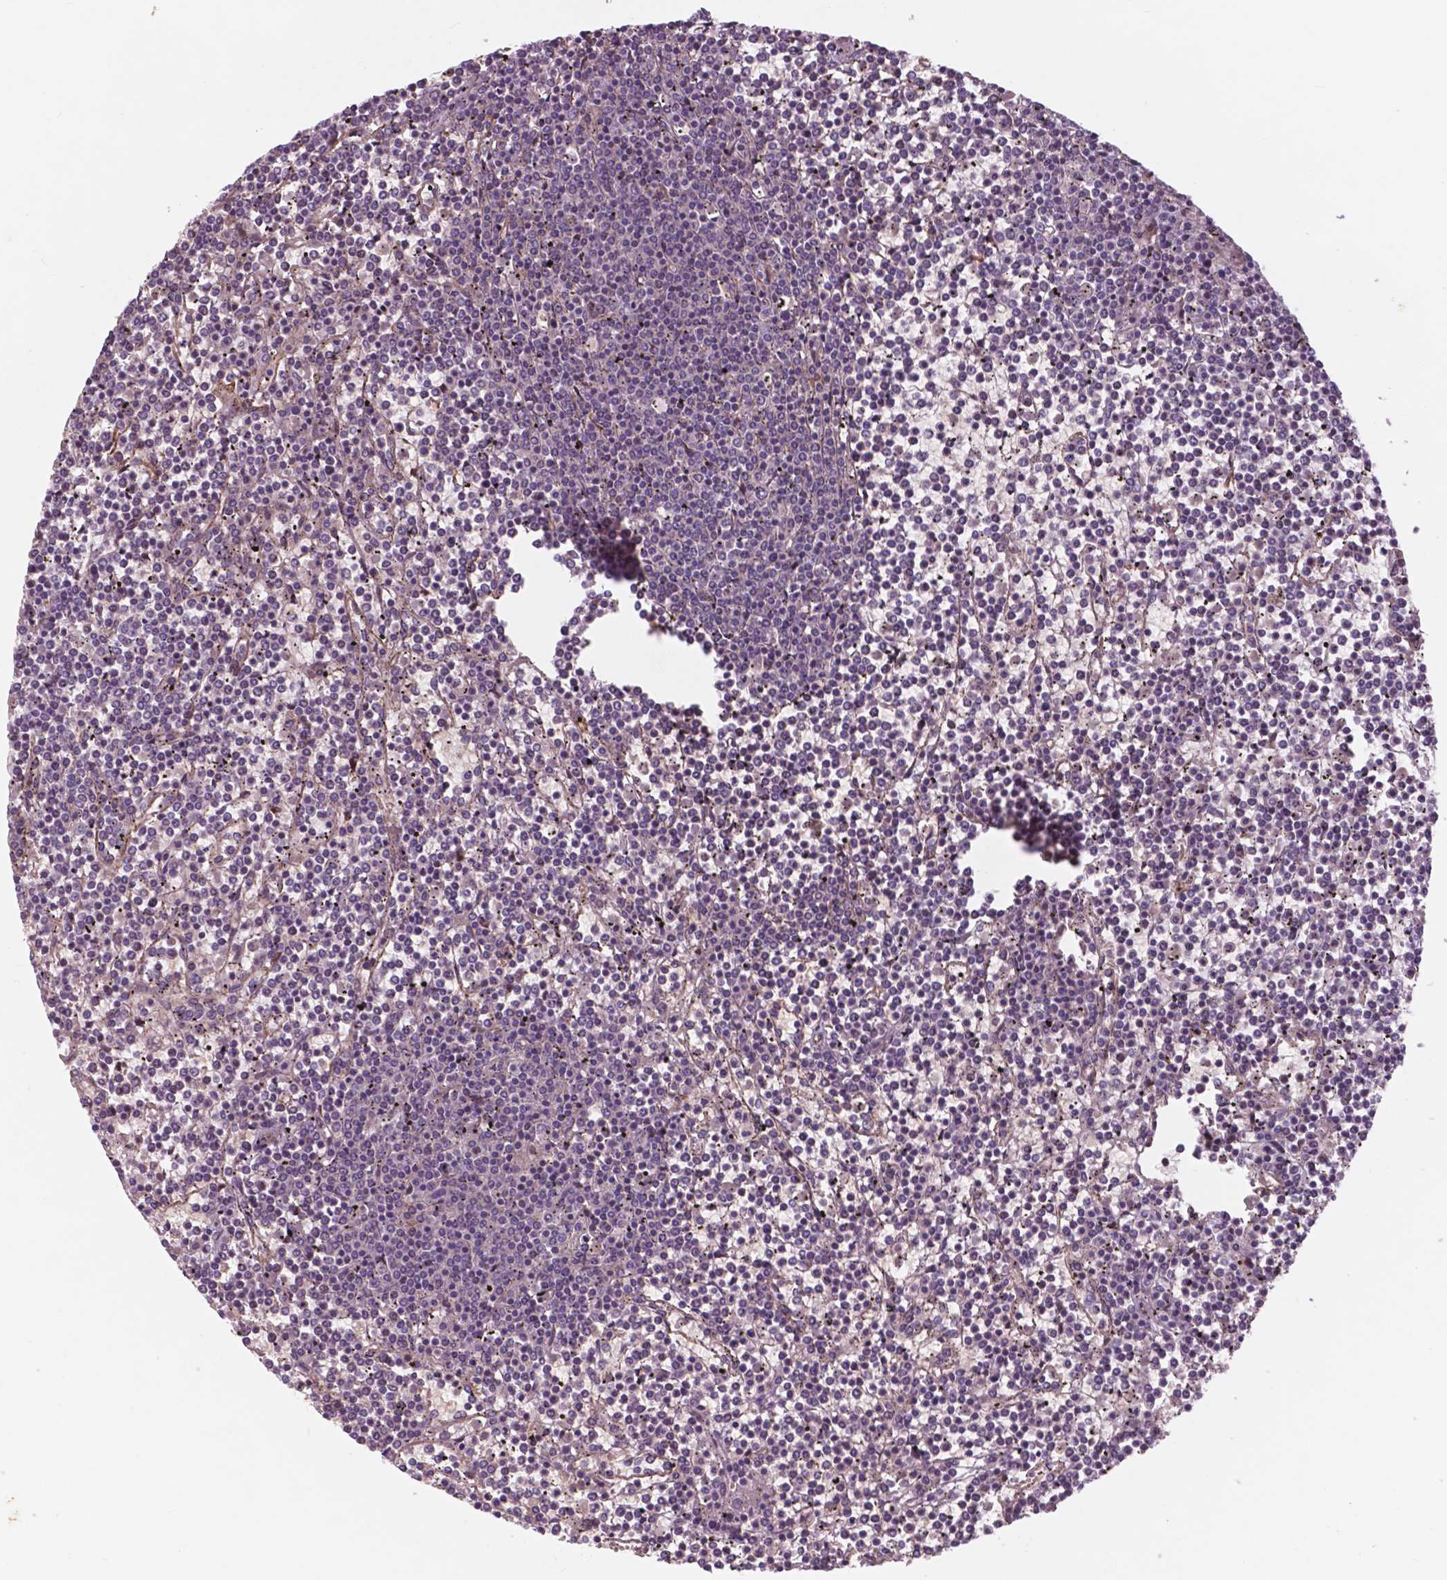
{"staining": {"intensity": "negative", "quantity": "none", "location": "none"}, "tissue": "lymphoma", "cell_type": "Tumor cells", "image_type": "cancer", "snomed": [{"axis": "morphology", "description": "Malignant lymphoma, non-Hodgkin's type, Low grade"}, {"axis": "topography", "description": "Spleen"}], "caption": "This is a histopathology image of immunohistochemistry staining of lymphoma, which shows no staining in tumor cells. (Brightfield microscopy of DAB IHC at high magnification).", "gene": "RFPL4B", "patient": {"sex": "female", "age": 19}}